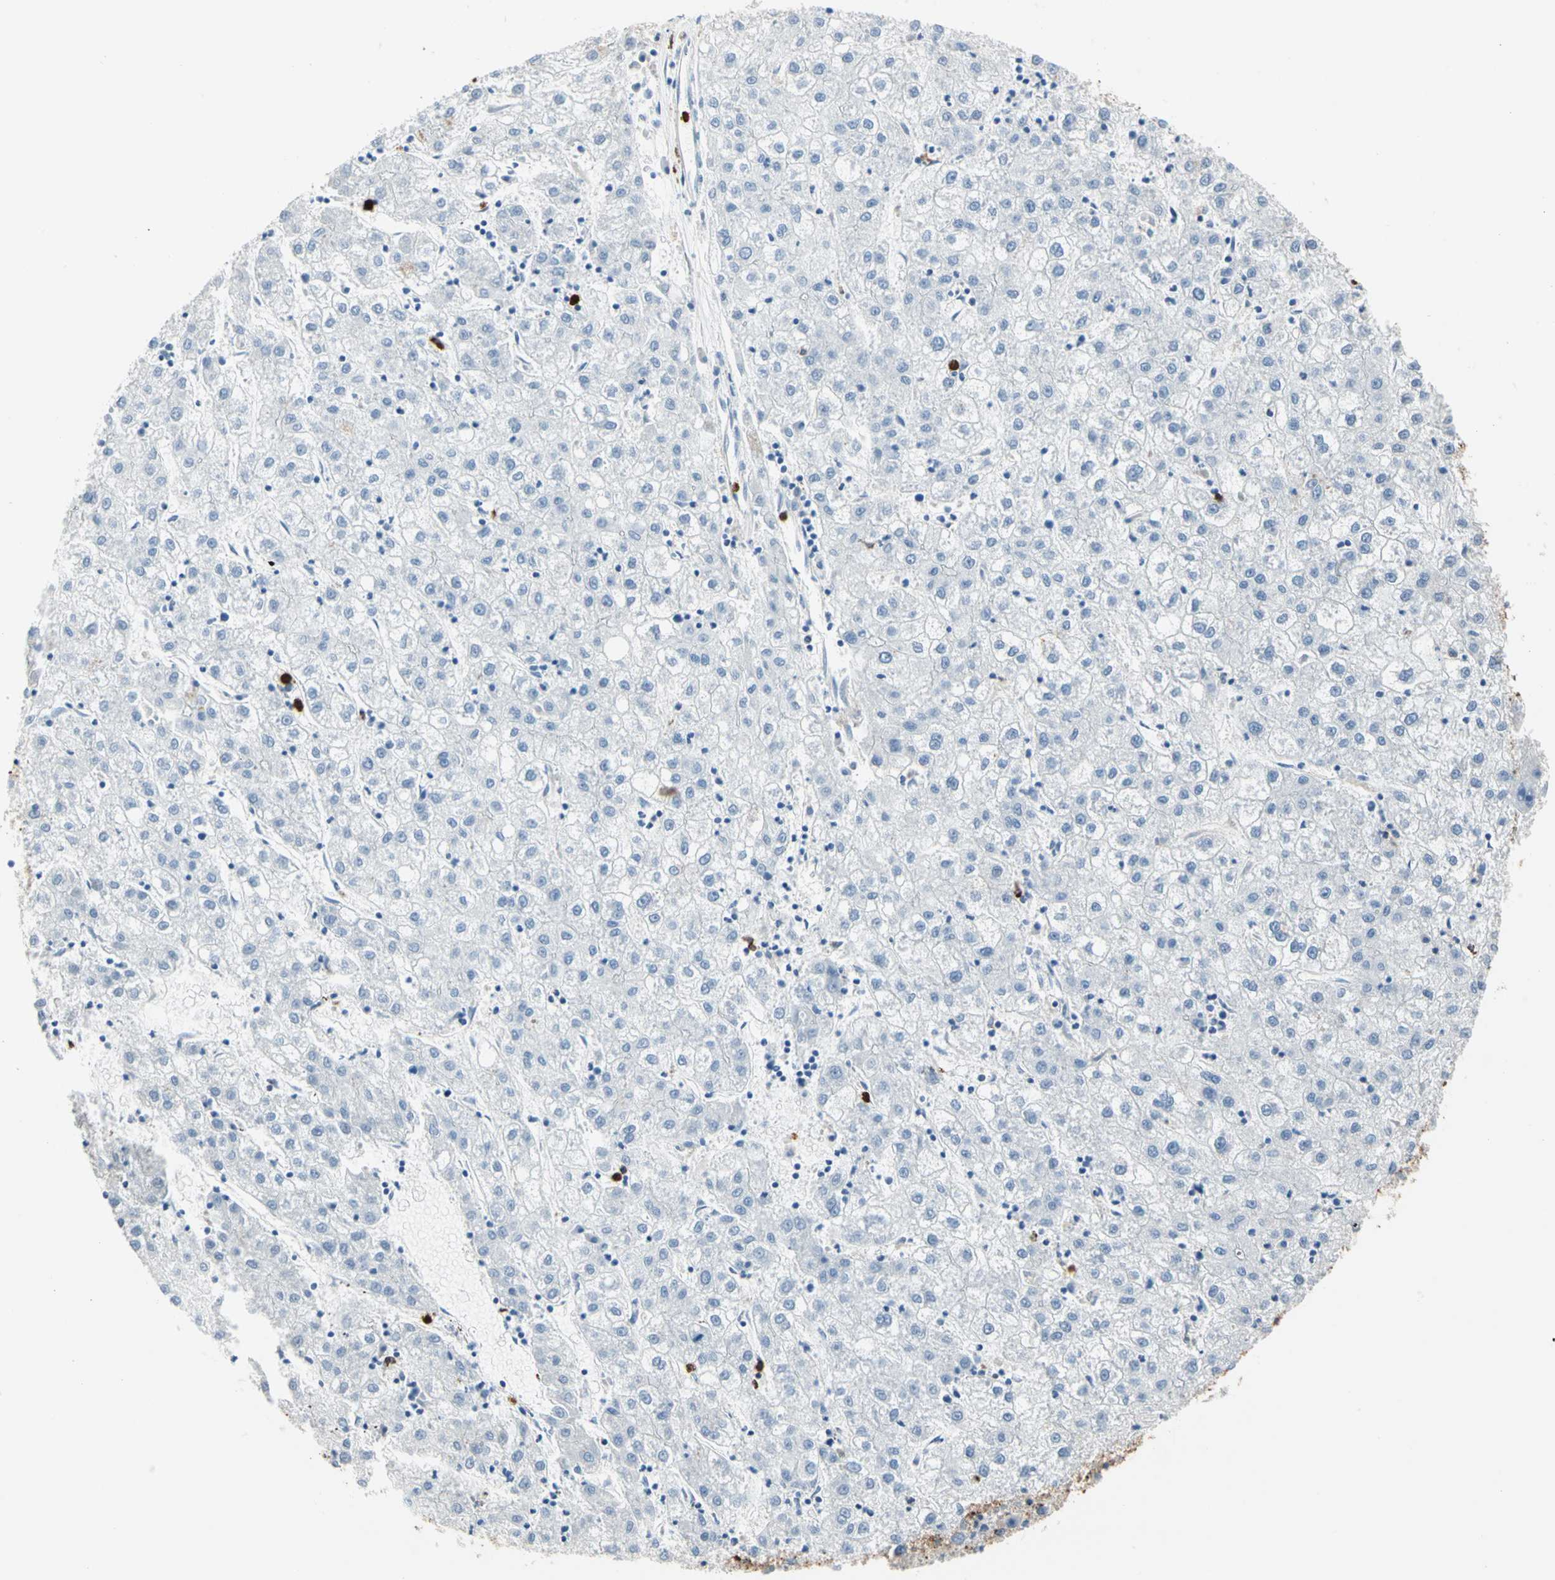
{"staining": {"intensity": "negative", "quantity": "none", "location": "none"}, "tissue": "liver cancer", "cell_type": "Tumor cells", "image_type": "cancer", "snomed": [{"axis": "morphology", "description": "Carcinoma, Hepatocellular, NOS"}, {"axis": "topography", "description": "Liver"}], "caption": "DAB immunohistochemical staining of human hepatocellular carcinoma (liver) reveals no significant expression in tumor cells. (Stains: DAB IHC with hematoxylin counter stain, Microscopy: brightfield microscopy at high magnification).", "gene": "CLEC4A", "patient": {"sex": "male", "age": 72}}